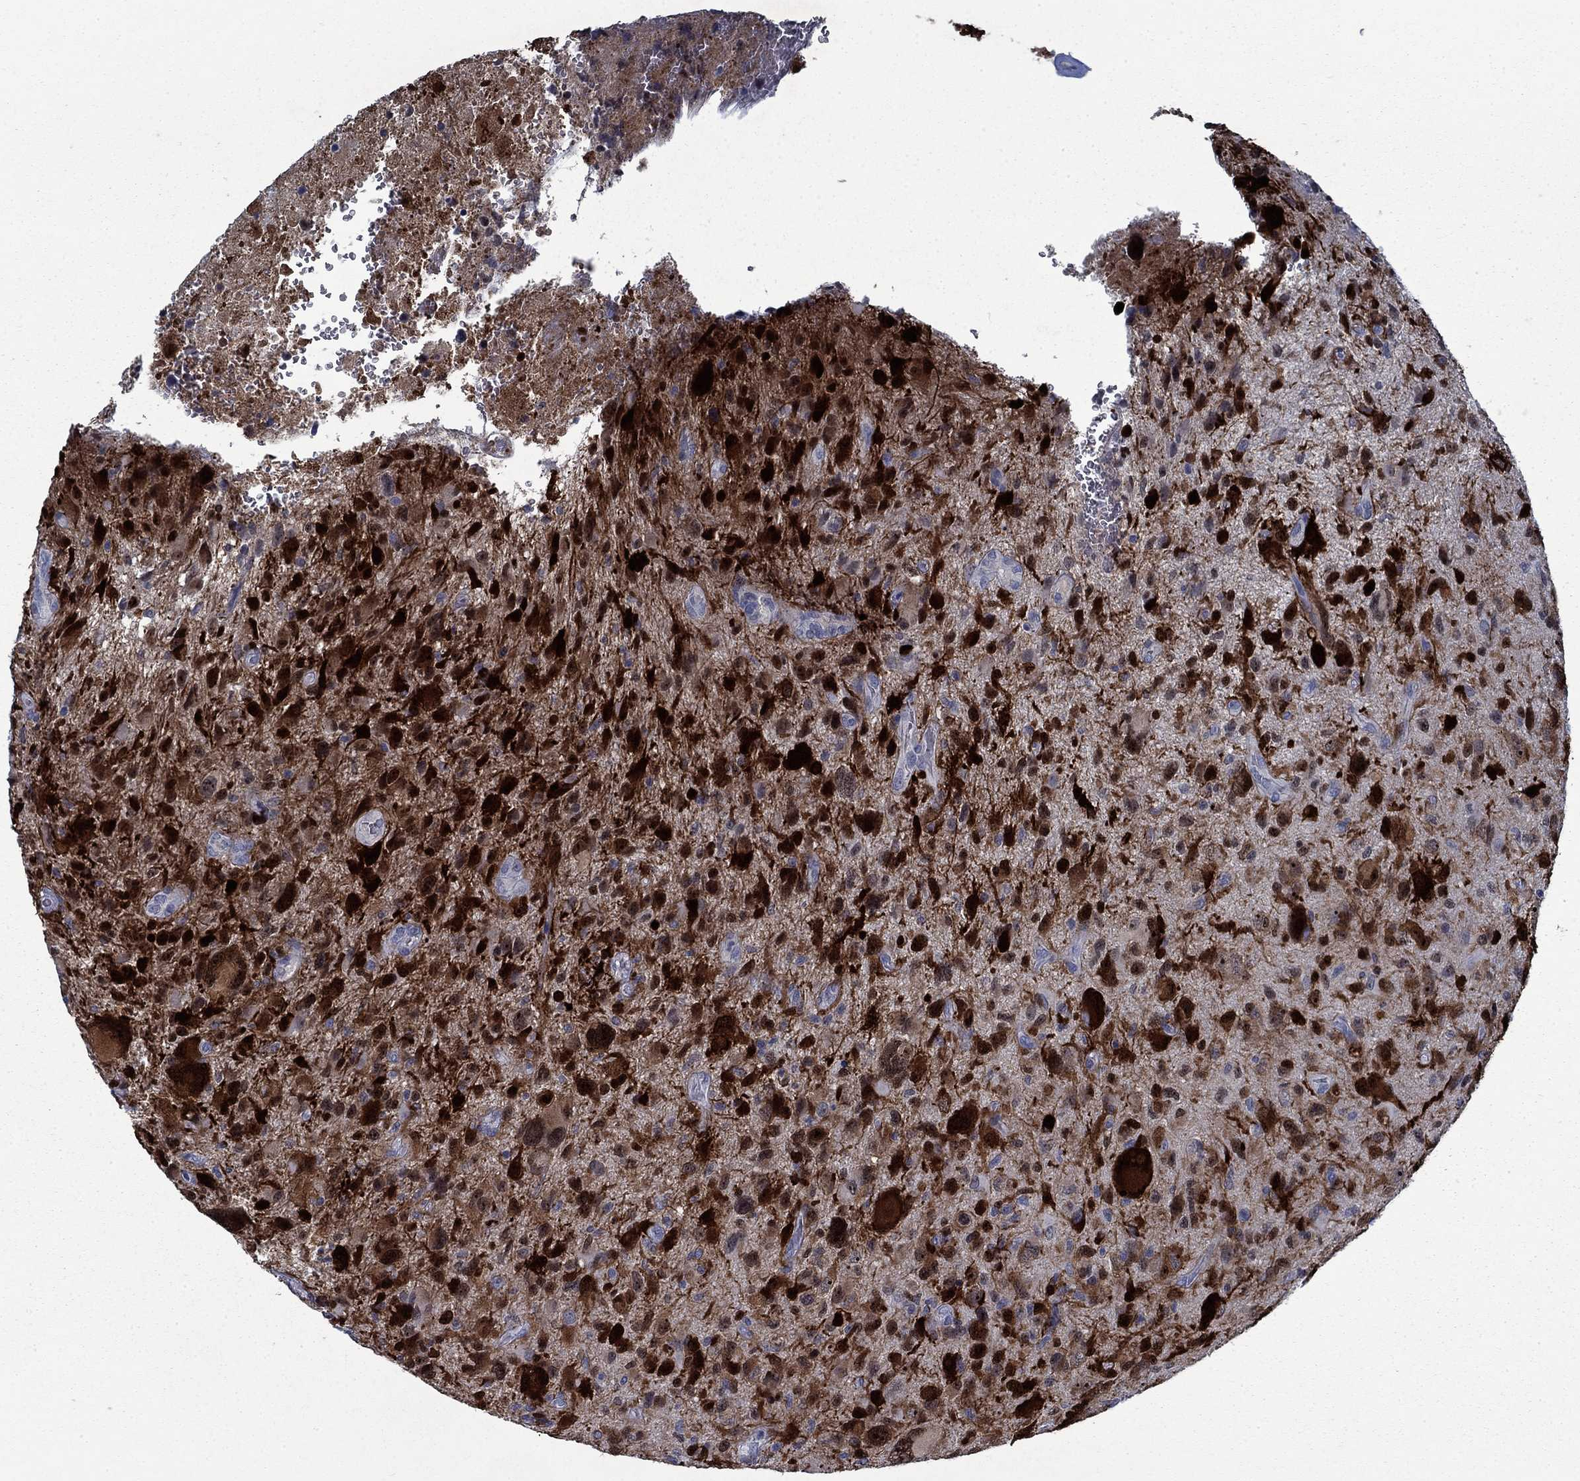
{"staining": {"intensity": "strong", "quantity": ">75%", "location": "cytoplasmic/membranous"}, "tissue": "glioma", "cell_type": "Tumor cells", "image_type": "cancer", "snomed": [{"axis": "morphology", "description": "Glioma, malignant, NOS"}, {"axis": "morphology", "description": "Glioma, malignant, High grade"}, {"axis": "topography", "description": "Brain"}], "caption": "Immunohistochemical staining of human glioma reveals high levels of strong cytoplasmic/membranous protein expression in about >75% of tumor cells.", "gene": "PNMA8A", "patient": {"sex": "female", "age": 71}}